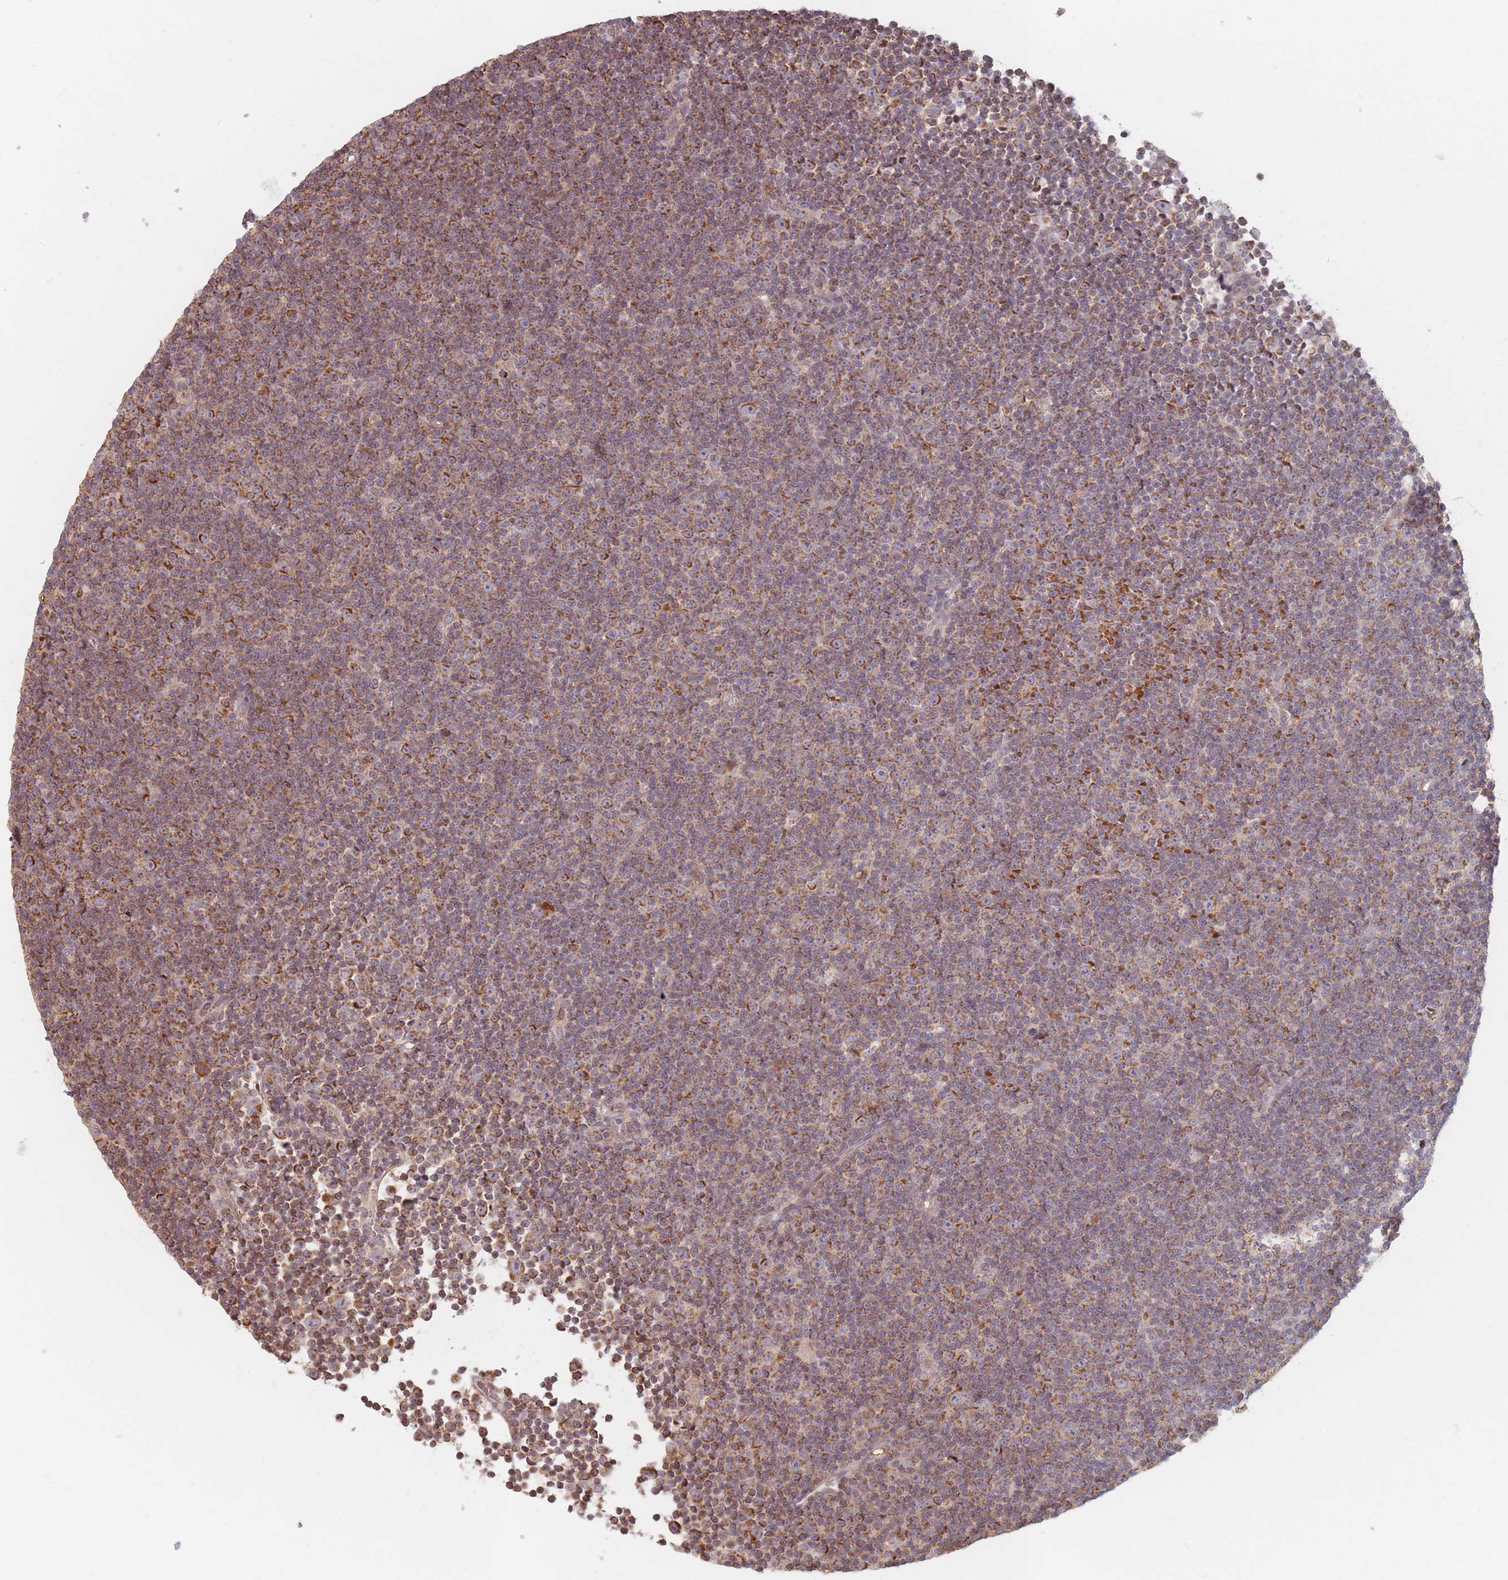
{"staining": {"intensity": "moderate", "quantity": "25%-75%", "location": "cytoplasmic/membranous"}, "tissue": "lymphoma", "cell_type": "Tumor cells", "image_type": "cancer", "snomed": [{"axis": "morphology", "description": "Malignant lymphoma, non-Hodgkin's type, Low grade"}, {"axis": "topography", "description": "Lymph node"}], "caption": "Low-grade malignant lymphoma, non-Hodgkin's type was stained to show a protein in brown. There is medium levels of moderate cytoplasmic/membranous positivity in approximately 25%-75% of tumor cells. (DAB = brown stain, brightfield microscopy at high magnification).", "gene": "OR2M4", "patient": {"sex": "female", "age": 67}}